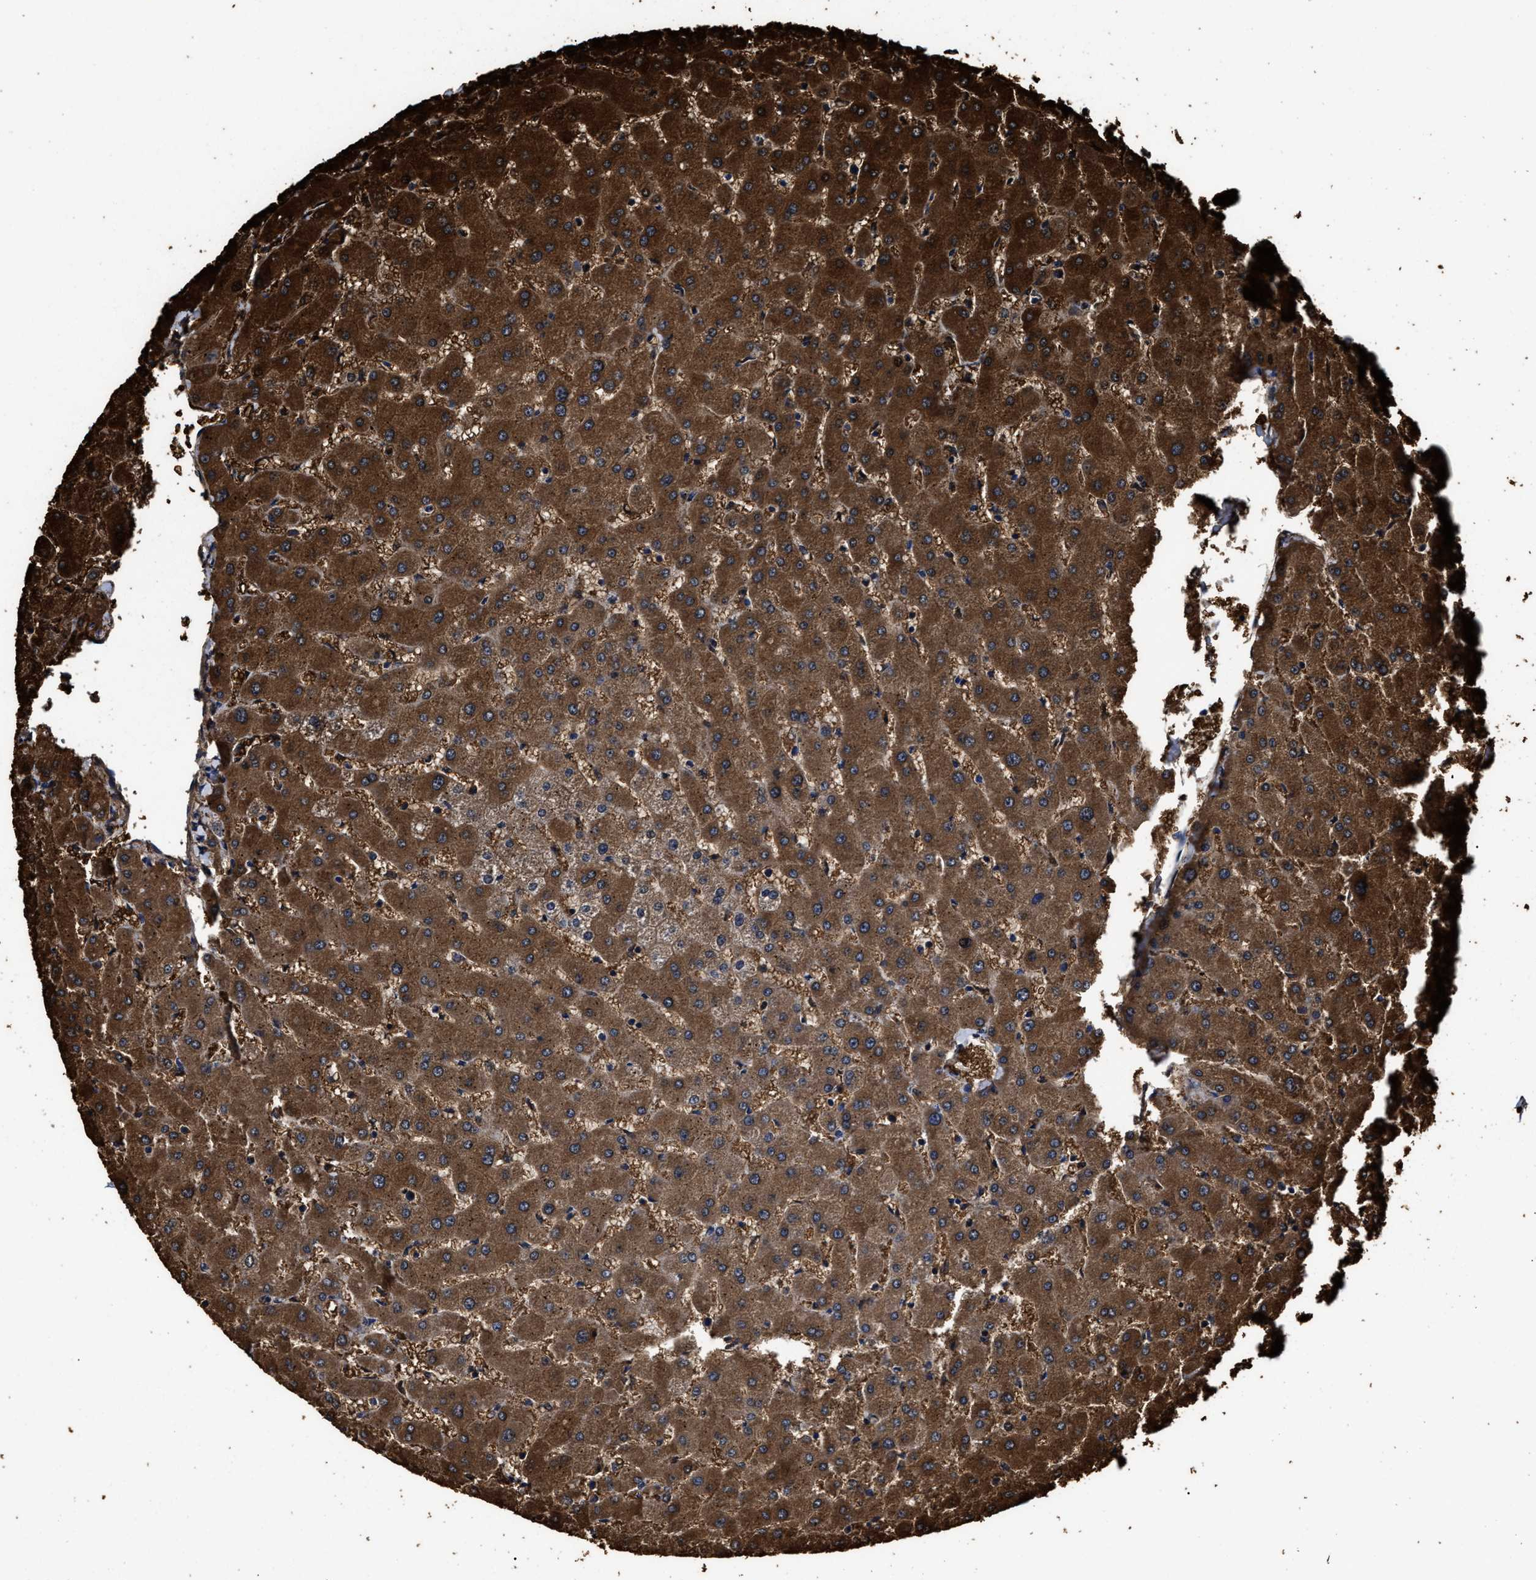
{"staining": {"intensity": "moderate", "quantity": ">75%", "location": "cytoplasmic/membranous"}, "tissue": "liver", "cell_type": "Cholangiocytes", "image_type": "normal", "snomed": [{"axis": "morphology", "description": "Normal tissue, NOS"}, {"axis": "topography", "description": "Liver"}], "caption": "Immunohistochemistry staining of benign liver, which reveals medium levels of moderate cytoplasmic/membranous positivity in about >75% of cholangiocytes indicating moderate cytoplasmic/membranous protein positivity. The staining was performed using DAB (brown) for protein detection and nuclei were counterstained in hematoxylin (blue).", "gene": "PRPF4B", "patient": {"sex": "female", "age": 63}}